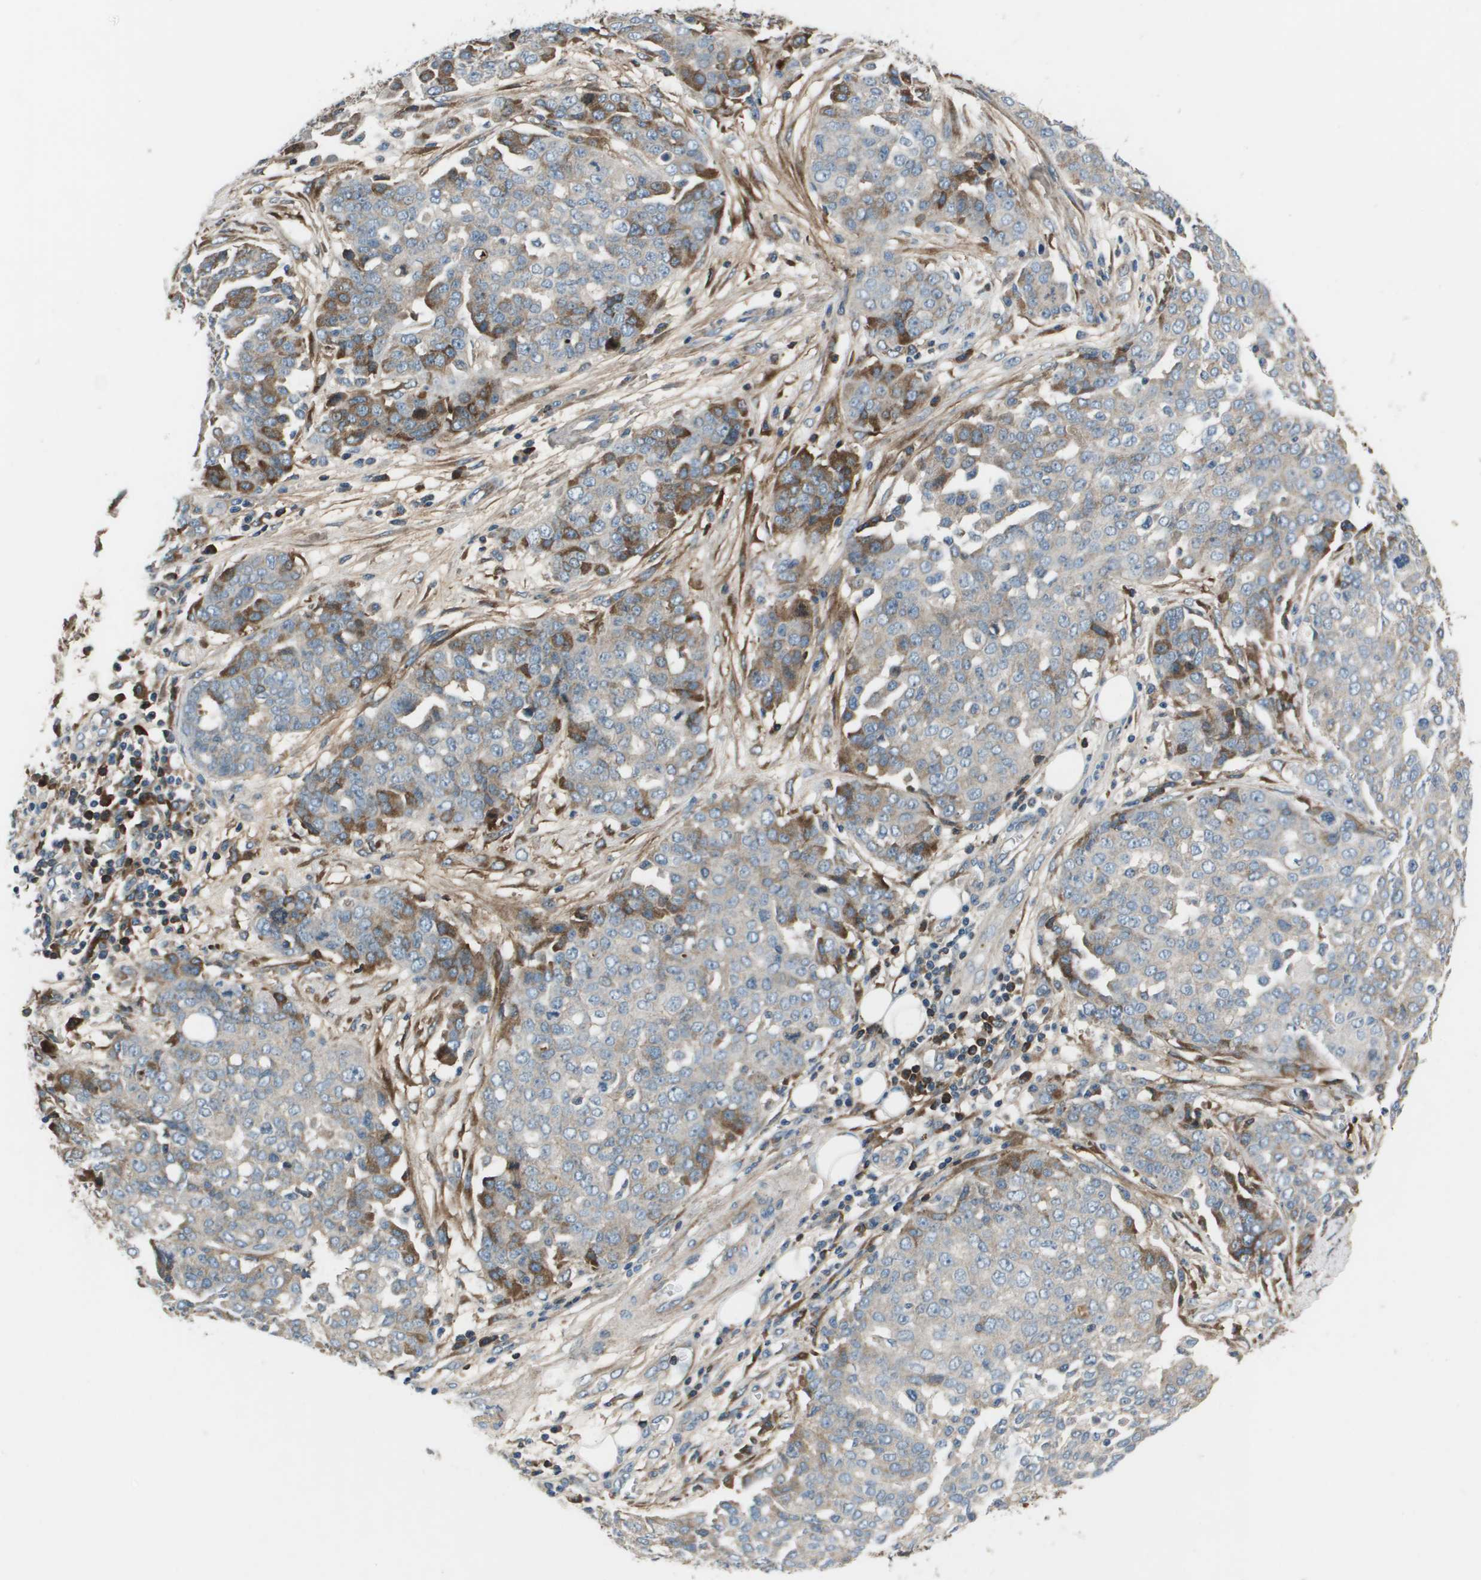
{"staining": {"intensity": "moderate", "quantity": "<25%", "location": "cytoplasmic/membranous"}, "tissue": "ovarian cancer", "cell_type": "Tumor cells", "image_type": "cancer", "snomed": [{"axis": "morphology", "description": "Cystadenocarcinoma, serous, NOS"}, {"axis": "topography", "description": "Soft tissue"}, {"axis": "topography", "description": "Ovary"}], "caption": "An image of human serous cystadenocarcinoma (ovarian) stained for a protein exhibits moderate cytoplasmic/membranous brown staining in tumor cells.", "gene": "PCOLCE", "patient": {"sex": "female", "age": 57}}